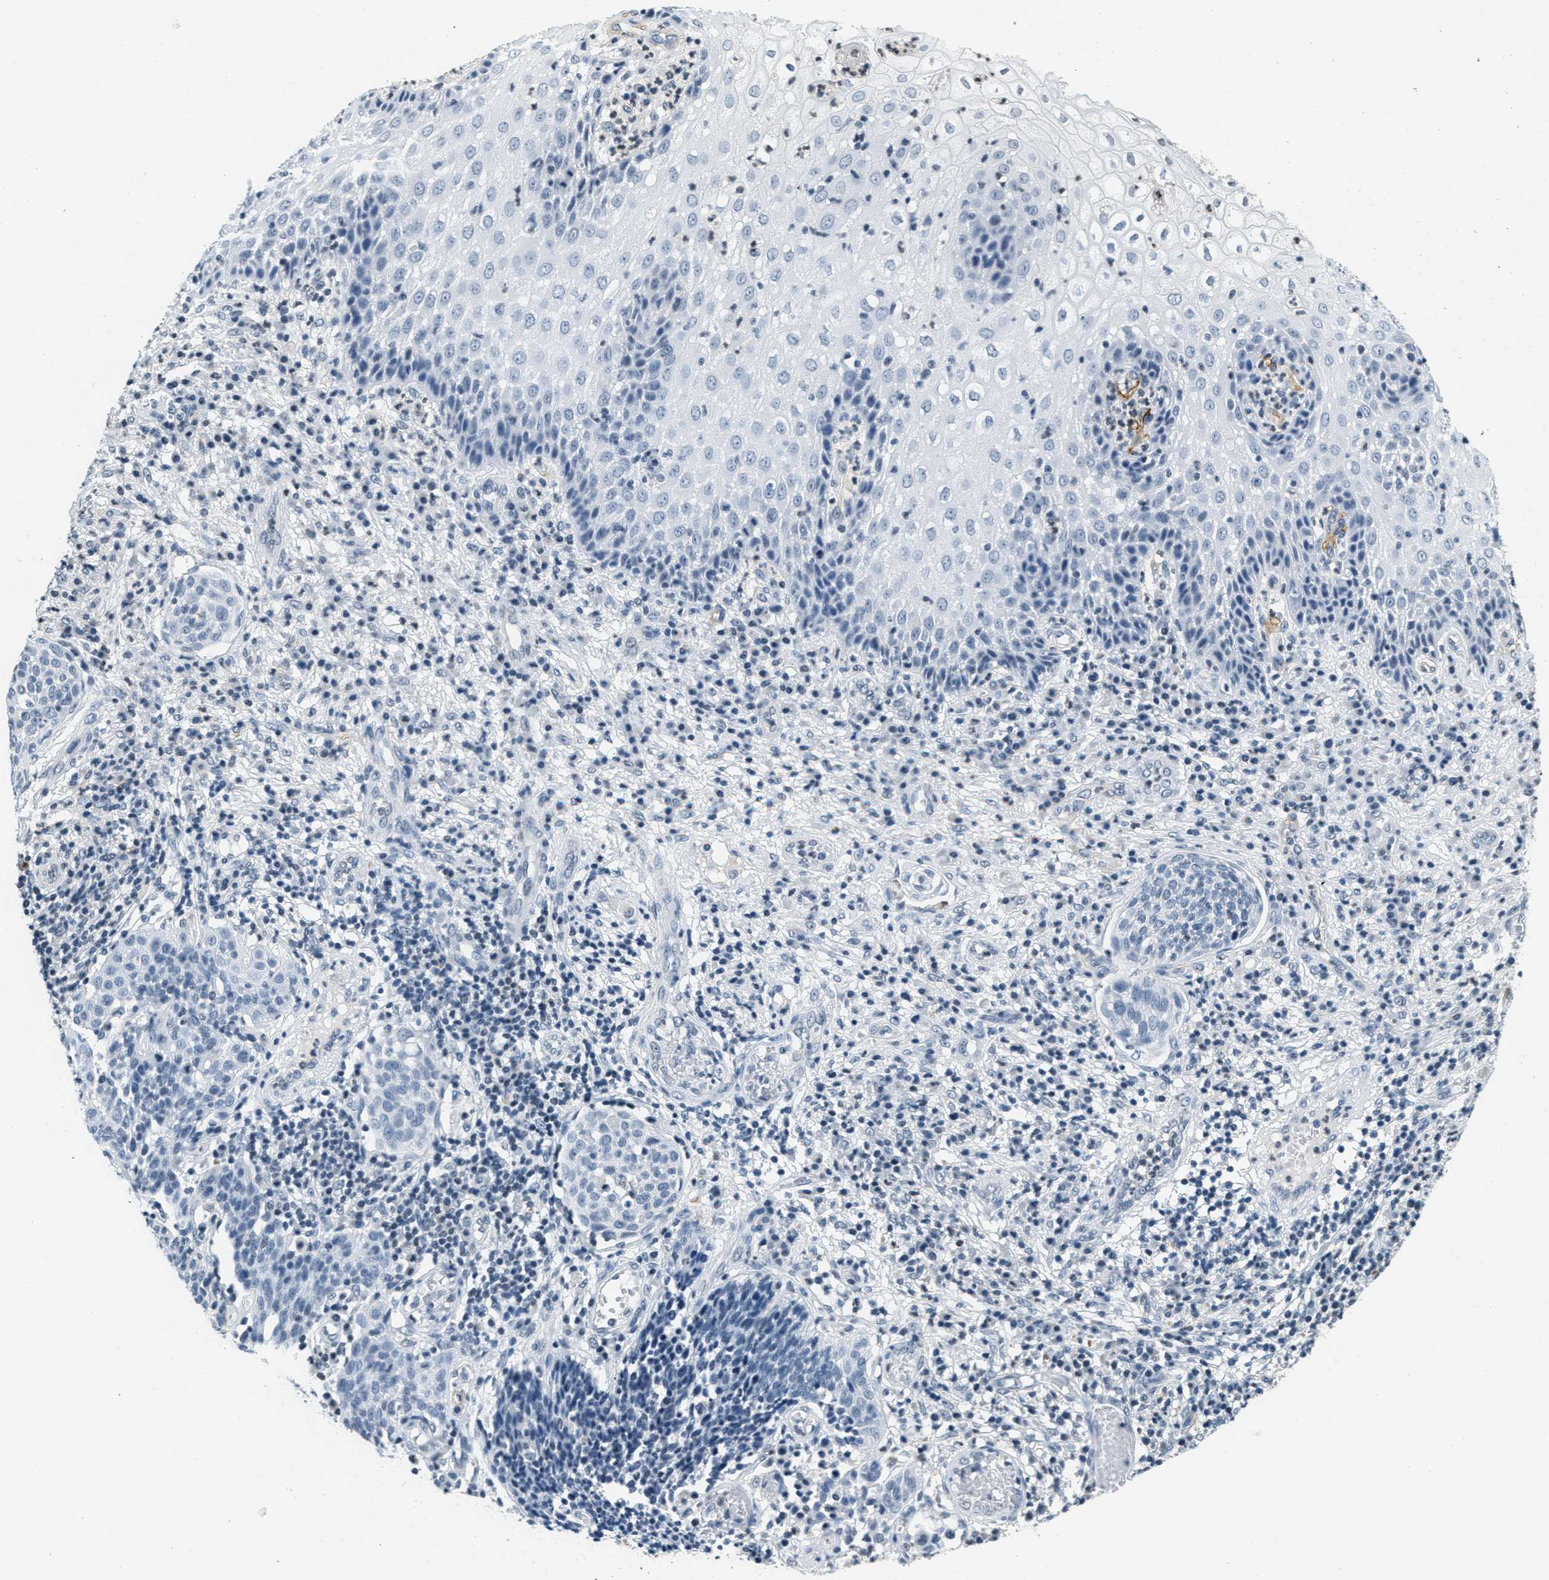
{"staining": {"intensity": "negative", "quantity": "none", "location": "none"}, "tissue": "cervical cancer", "cell_type": "Tumor cells", "image_type": "cancer", "snomed": [{"axis": "morphology", "description": "Squamous cell carcinoma, NOS"}, {"axis": "topography", "description": "Cervix"}], "caption": "Immunohistochemical staining of cervical cancer (squamous cell carcinoma) exhibits no significant staining in tumor cells.", "gene": "CA4", "patient": {"sex": "female", "age": 34}}